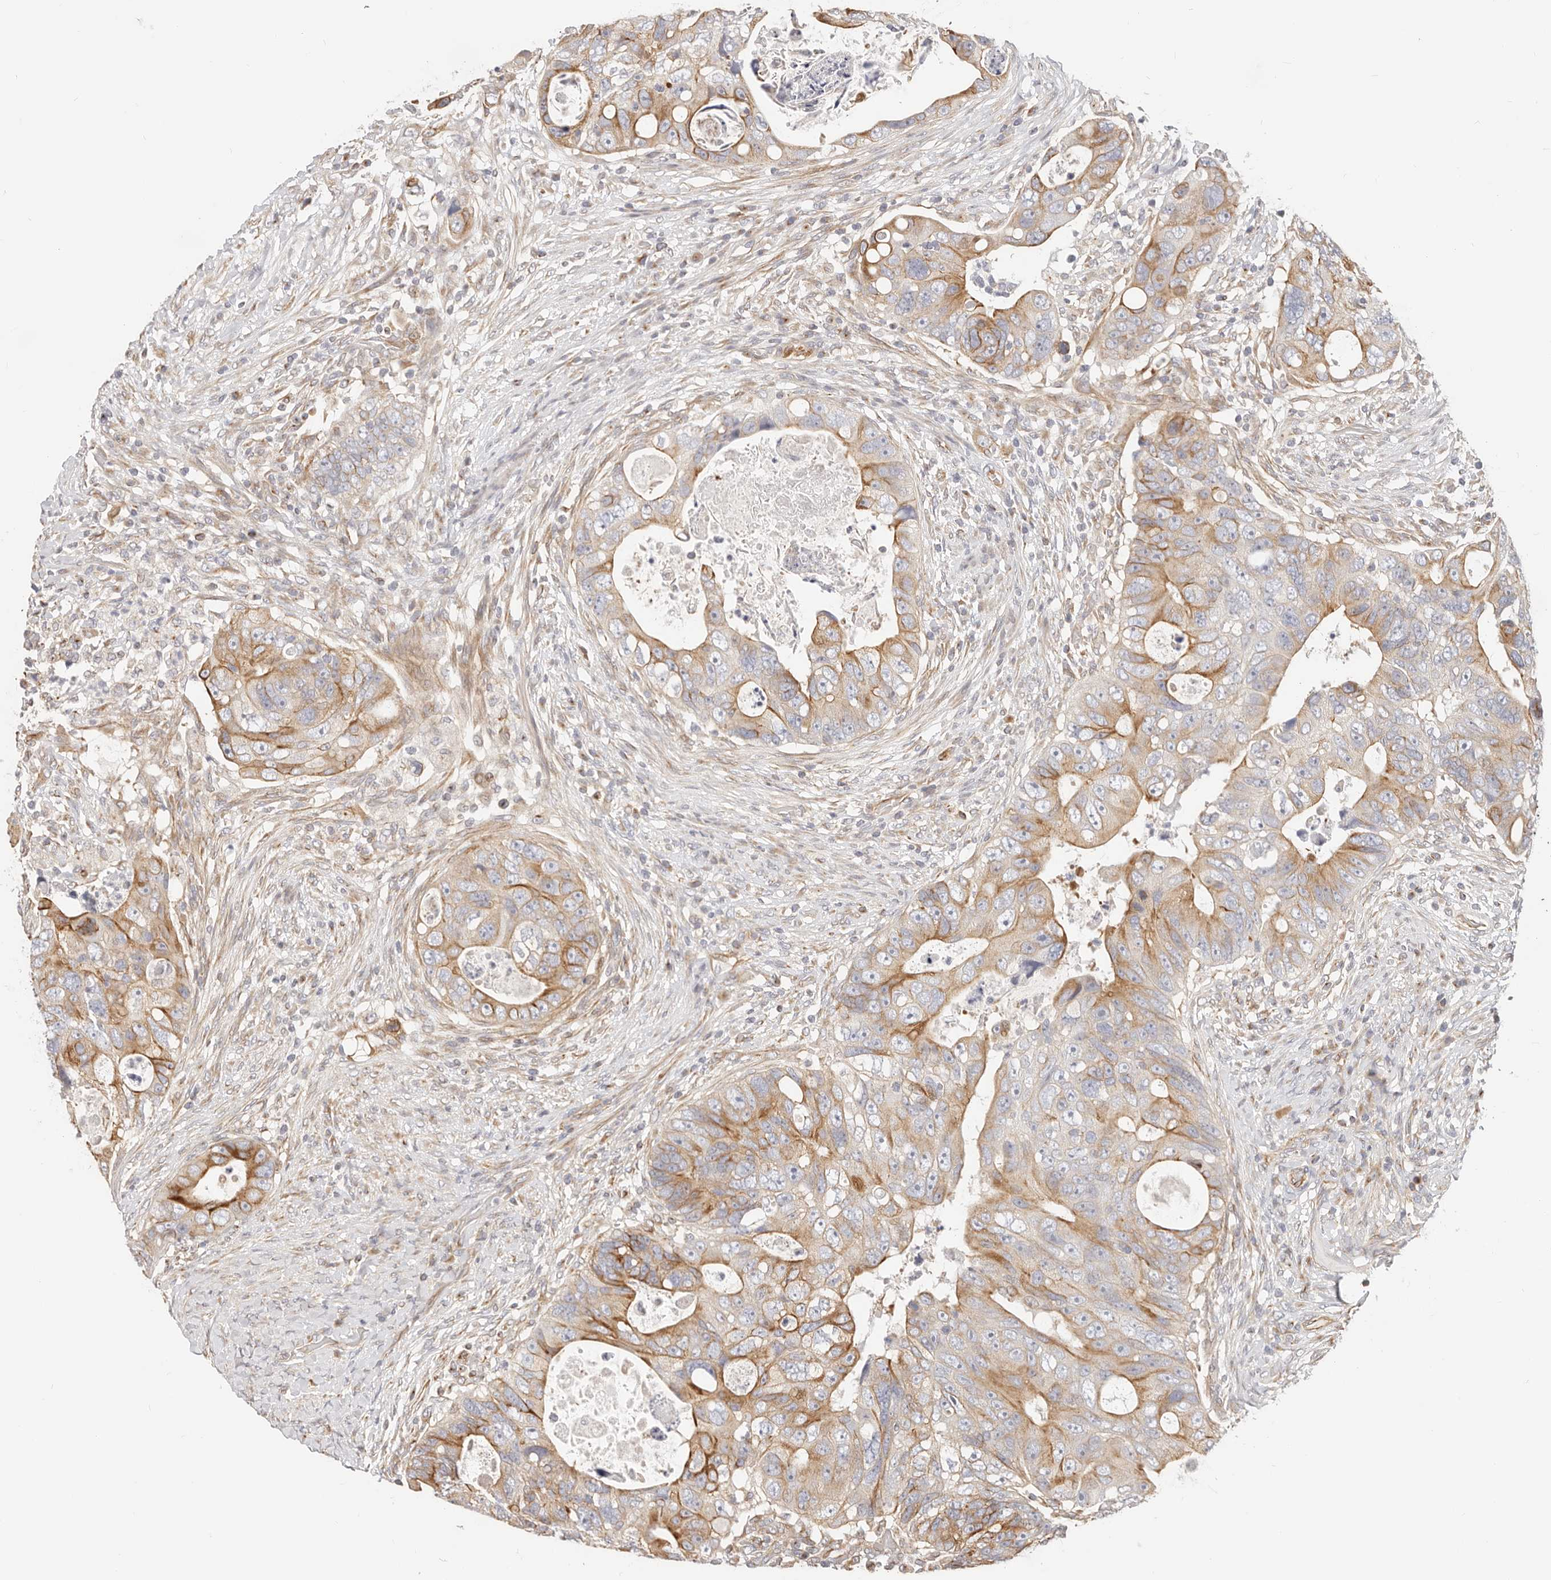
{"staining": {"intensity": "moderate", "quantity": "25%-75%", "location": "cytoplasmic/membranous"}, "tissue": "colorectal cancer", "cell_type": "Tumor cells", "image_type": "cancer", "snomed": [{"axis": "morphology", "description": "Adenocarcinoma, NOS"}, {"axis": "topography", "description": "Rectum"}], "caption": "This micrograph displays IHC staining of colorectal cancer (adenocarcinoma), with medium moderate cytoplasmic/membranous positivity in approximately 25%-75% of tumor cells.", "gene": "DTNBP1", "patient": {"sex": "male", "age": 59}}